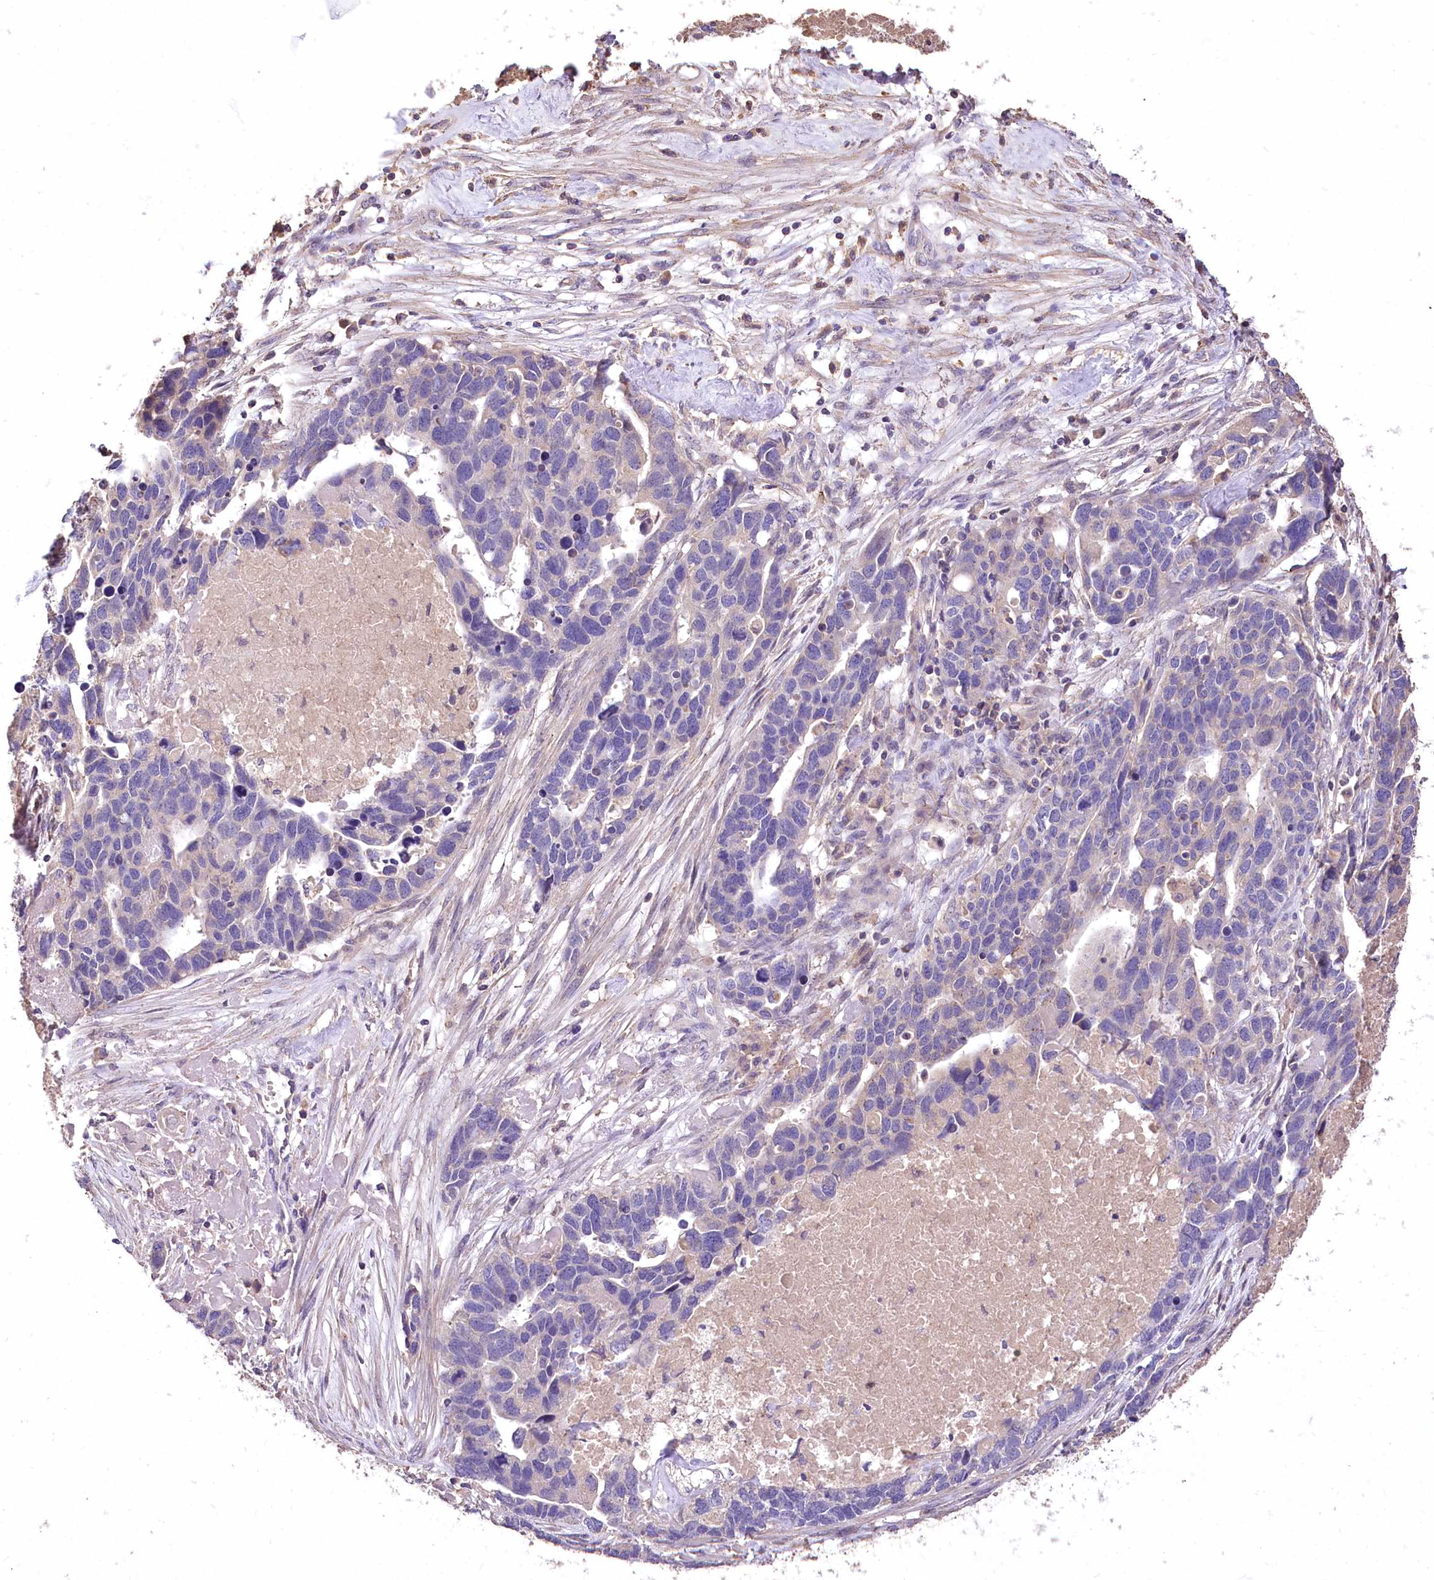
{"staining": {"intensity": "negative", "quantity": "none", "location": "none"}, "tissue": "ovarian cancer", "cell_type": "Tumor cells", "image_type": "cancer", "snomed": [{"axis": "morphology", "description": "Cystadenocarcinoma, serous, NOS"}, {"axis": "topography", "description": "Ovary"}], "caption": "DAB immunohistochemical staining of ovarian serous cystadenocarcinoma exhibits no significant positivity in tumor cells. (DAB (3,3'-diaminobenzidine) immunohistochemistry with hematoxylin counter stain).", "gene": "PCYOX1L", "patient": {"sex": "female", "age": 54}}